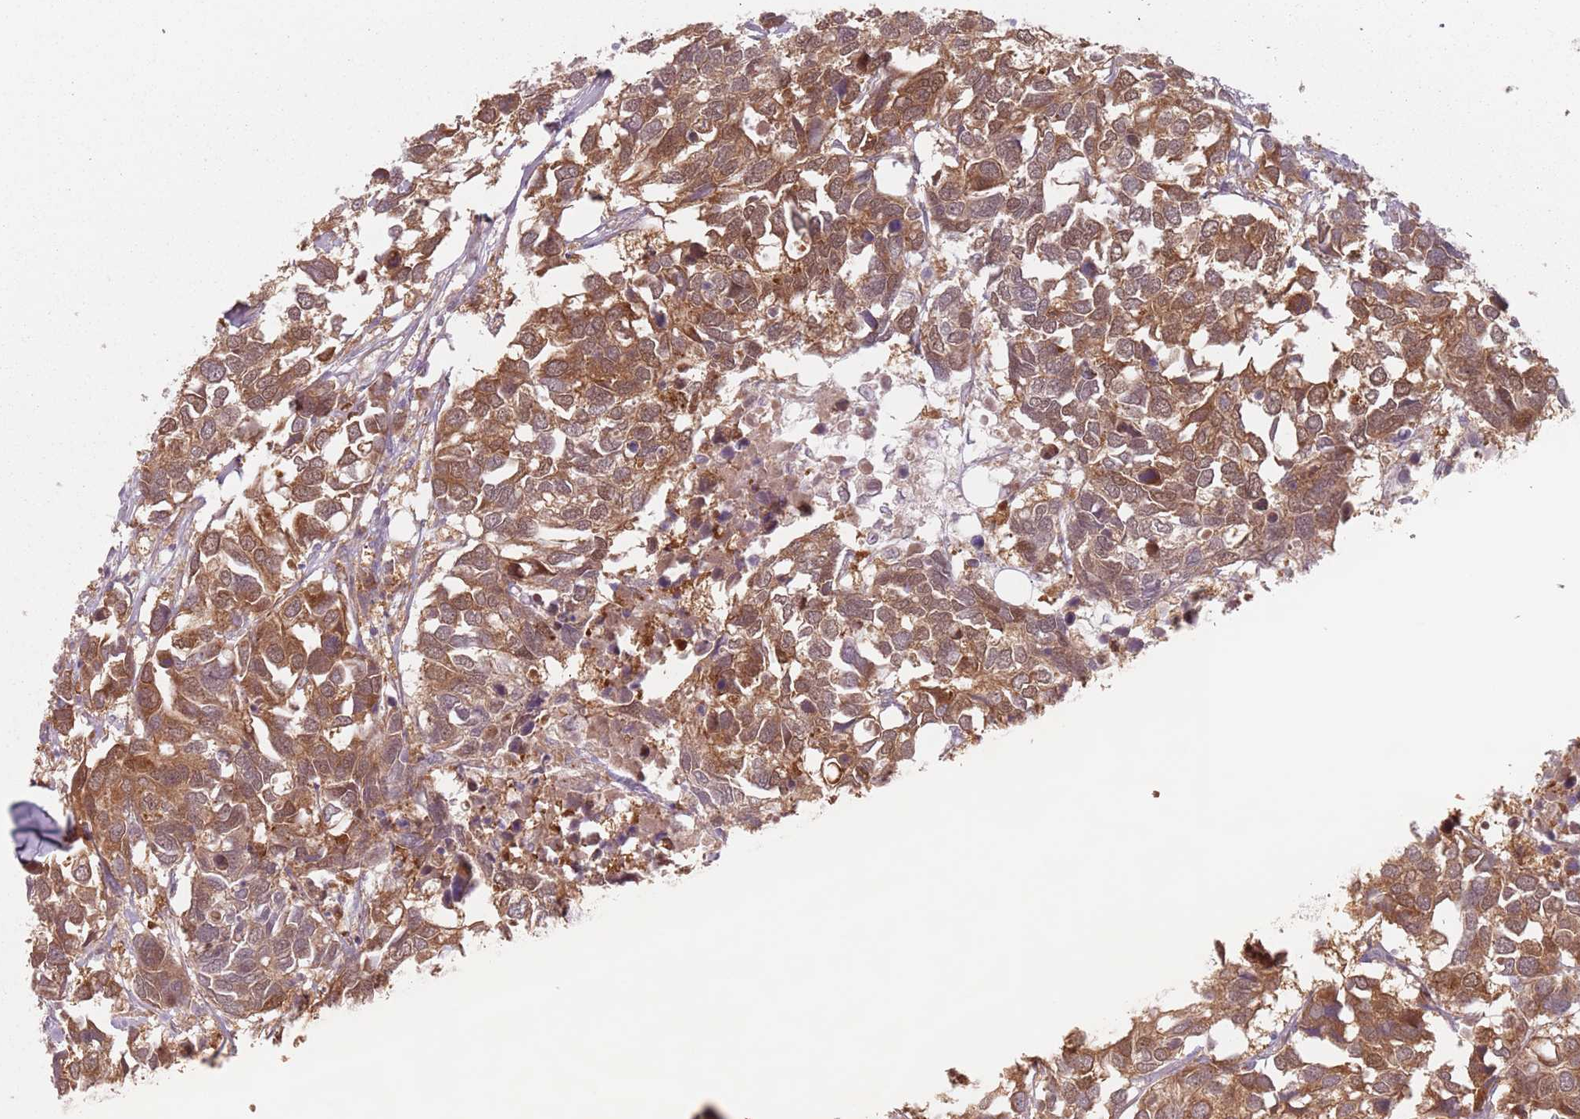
{"staining": {"intensity": "moderate", "quantity": ">75%", "location": "cytoplasmic/membranous"}, "tissue": "breast cancer", "cell_type": "Tumor cells", "image_type": "cancer", "snomed": [{"axis": "morphology", "description": "Duct carcinoma"}, {"axis": "topography", "description": "Breast"}], "caption": "There is medium levels of moderate cytoplasmic/membranous expression in tumor cells of intraductal carcinoma (breast), as demonstrated by immunohistochemical staining (brown color).", "gene": "NAXE", "patient": {"sex": "female", "age": 83}}